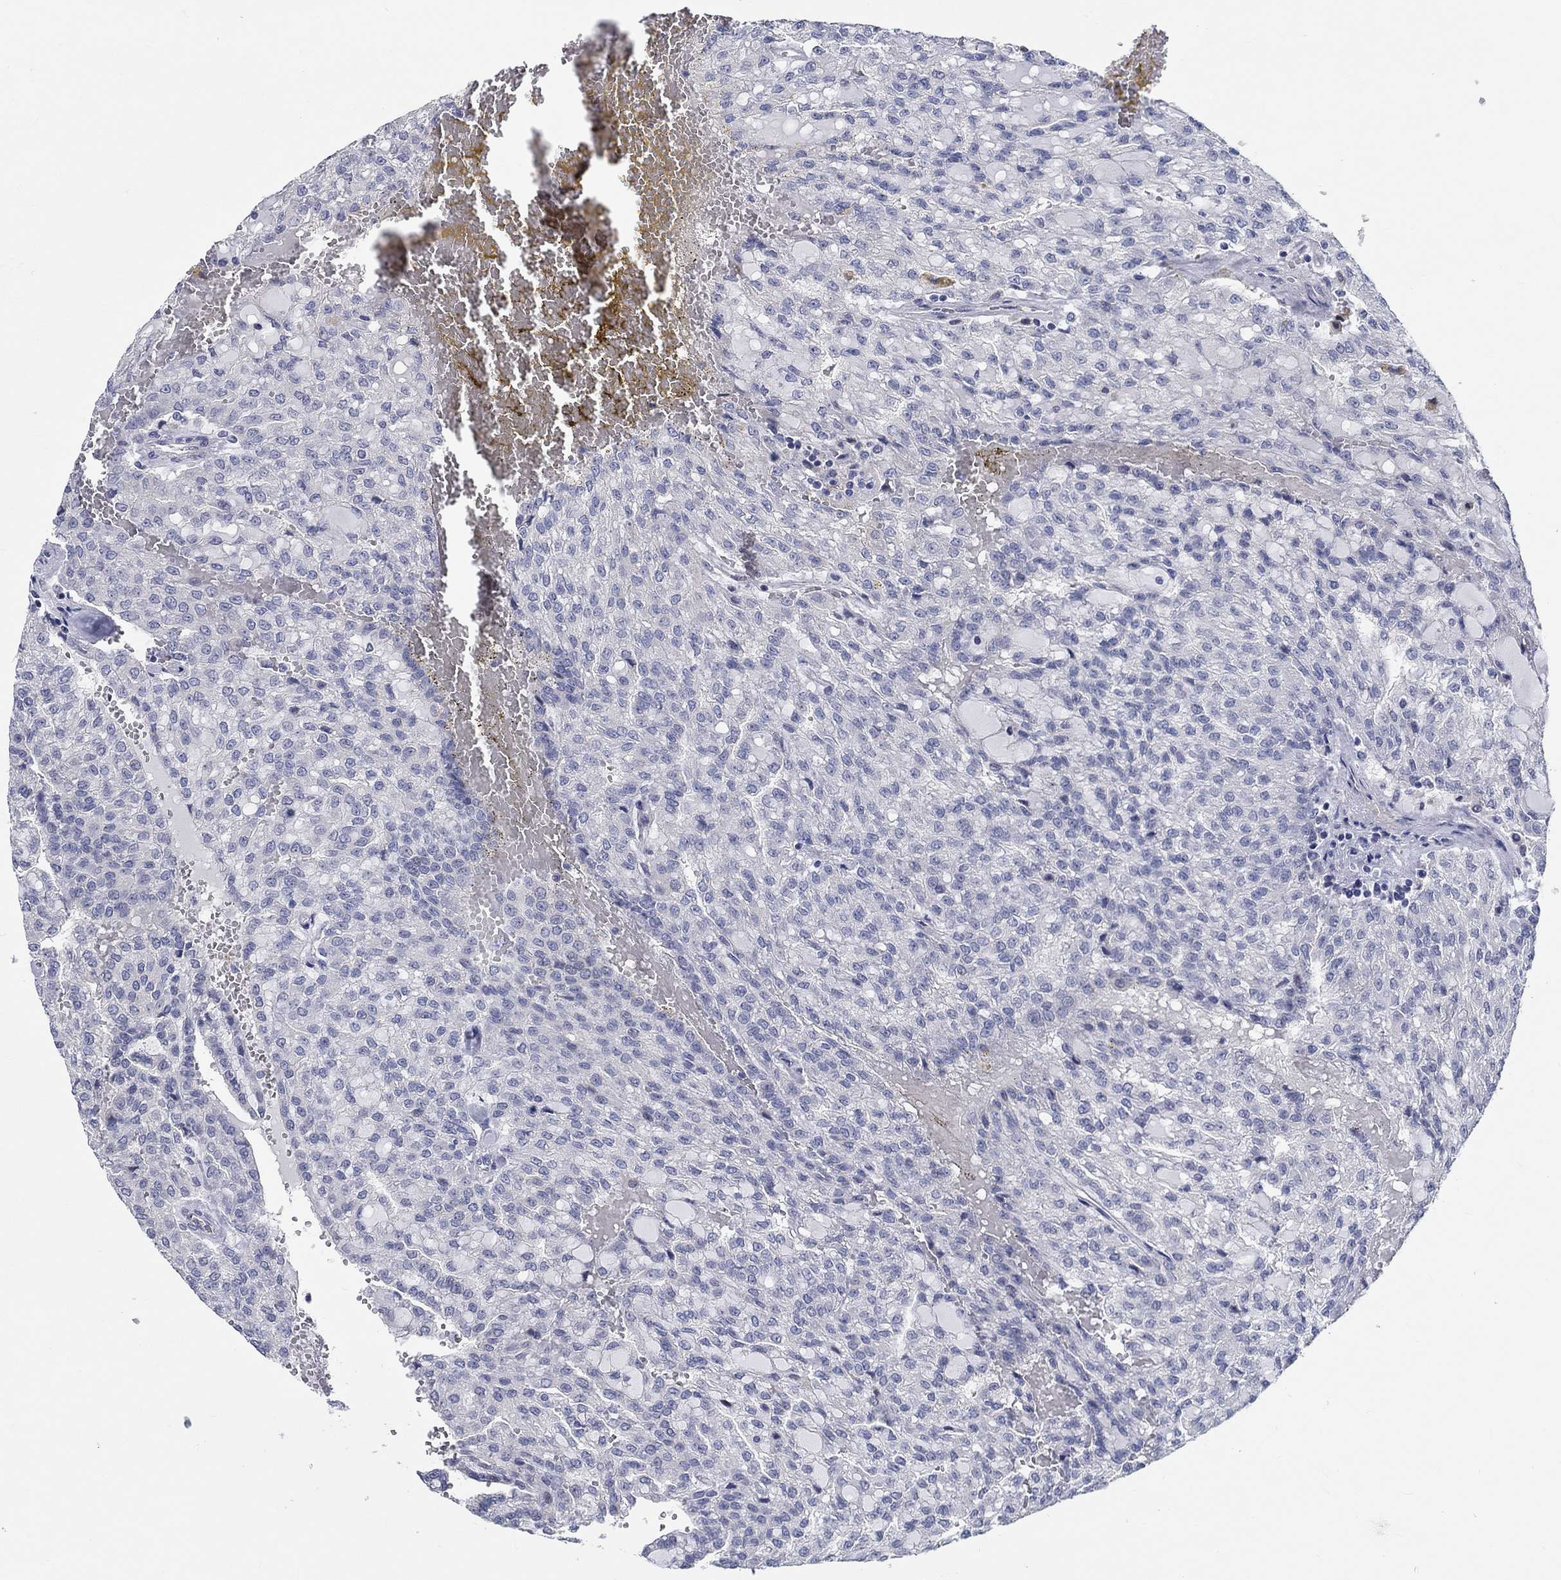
{"staining": {"intensity": "negative", "quantity": "none", "location": "none"}, "tissue": "renal cancer", "cell_type": "Tumor cells", "image_type": "cancer", "snomed": [{"axis": "morphology", "description": "Adenocarcinoma, NOS"}, {"axis": "topography", "description": "Kidney"}], "caption": "This is an immunohistochemistry photomicrograph of renal cancer. There is no expression in tumor cells.", "gene": "SMIM18", "patient": {"sex": "male", "age": 63}}